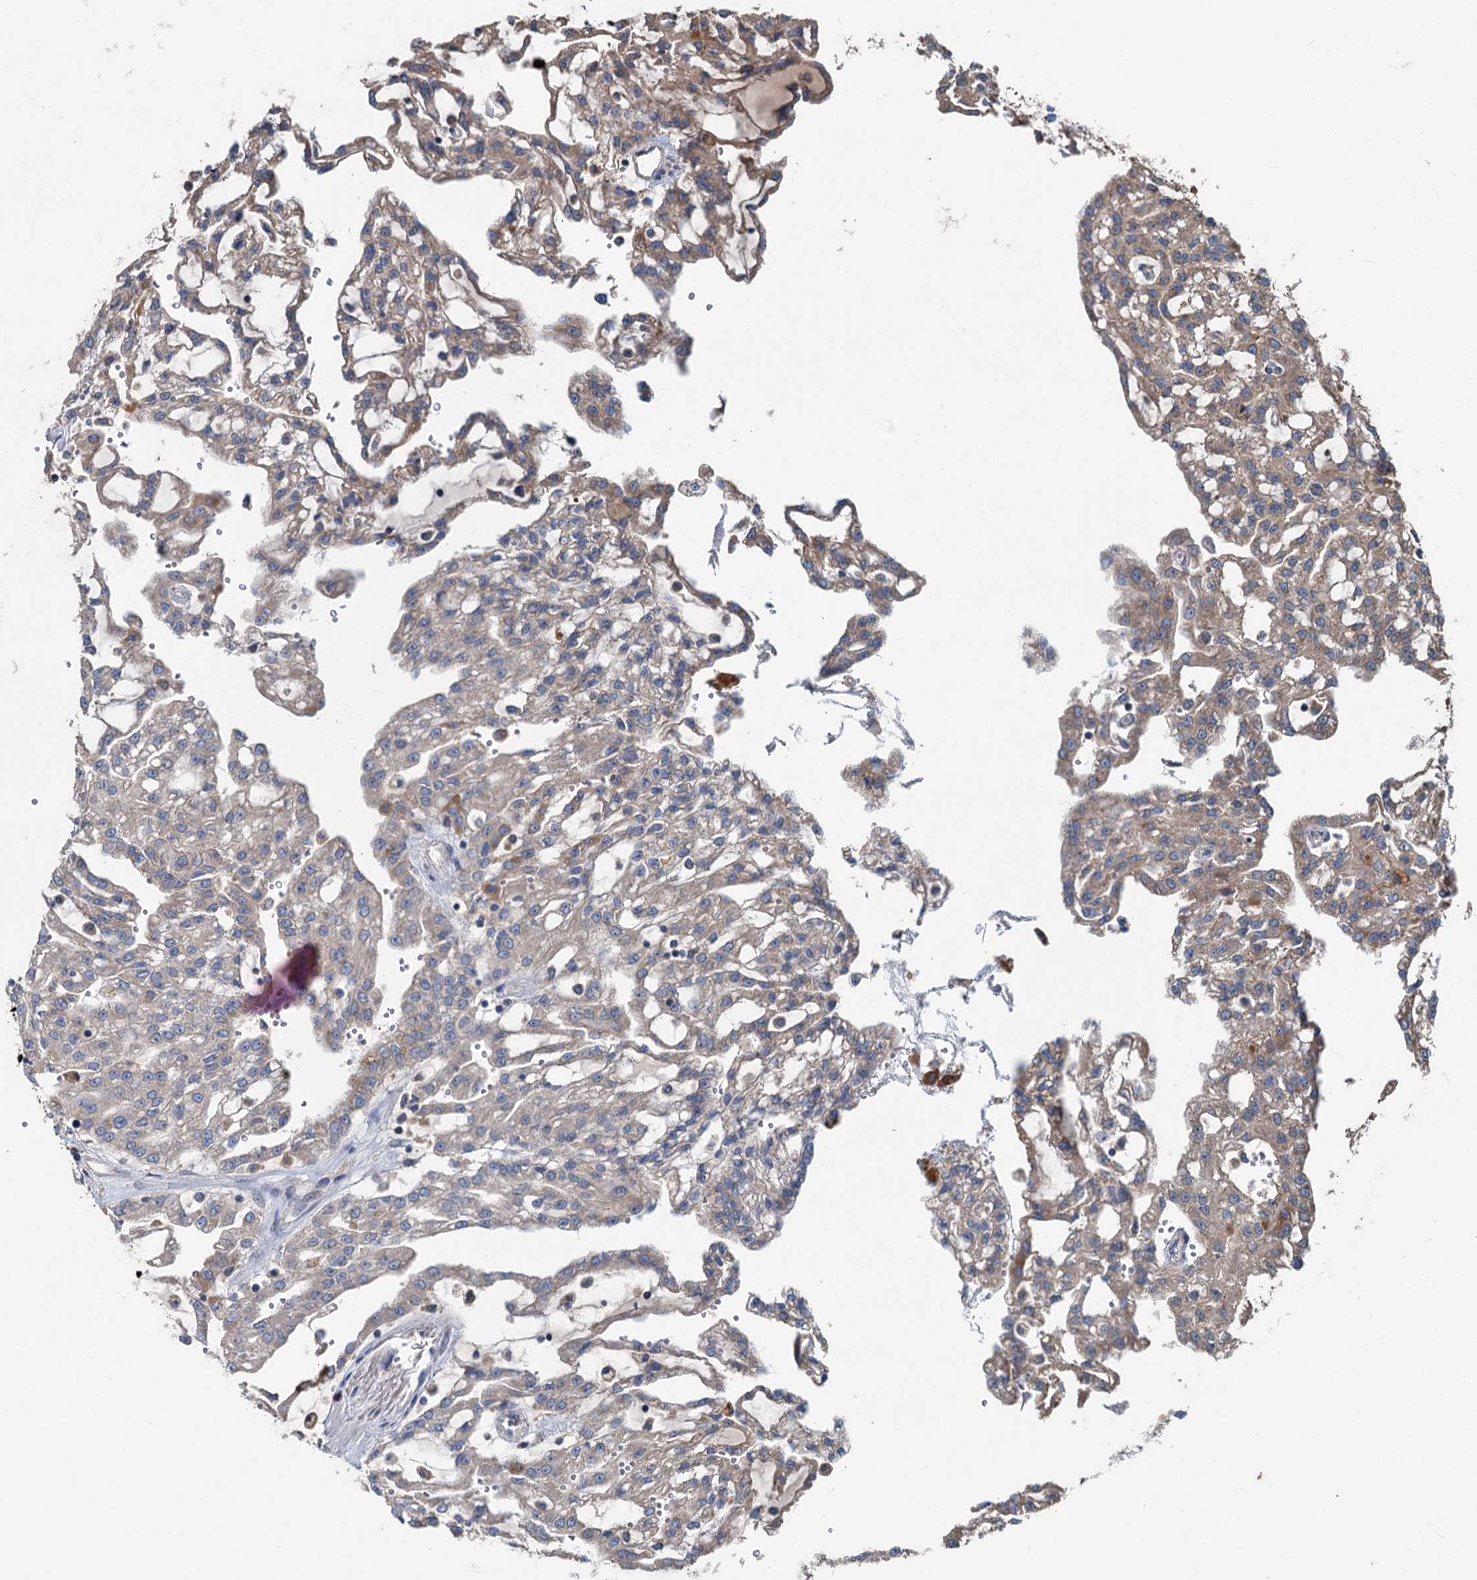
{"staining": {"intensity": "weak", "quantity": "25%-75%", "location": "cytoplasmic/membranous"}, "tissue": "renal cancer", "cell_type": "Tumor cells", "image_type": "cancer", "snomed": [{"axis": "morphology", "description": "Adenocarcinoma, NOS"}, {"axis": "topography", "description": "Kidney"}], "caption": "Renal adenocarcinoma was stained to show a protein in brown. There is low levels of weak cytoplasmic/membranous positivity in about 25%-75% of tumor cells.", "gene": "OTUB1", "patient": {"sex": "male", "age": 63}}